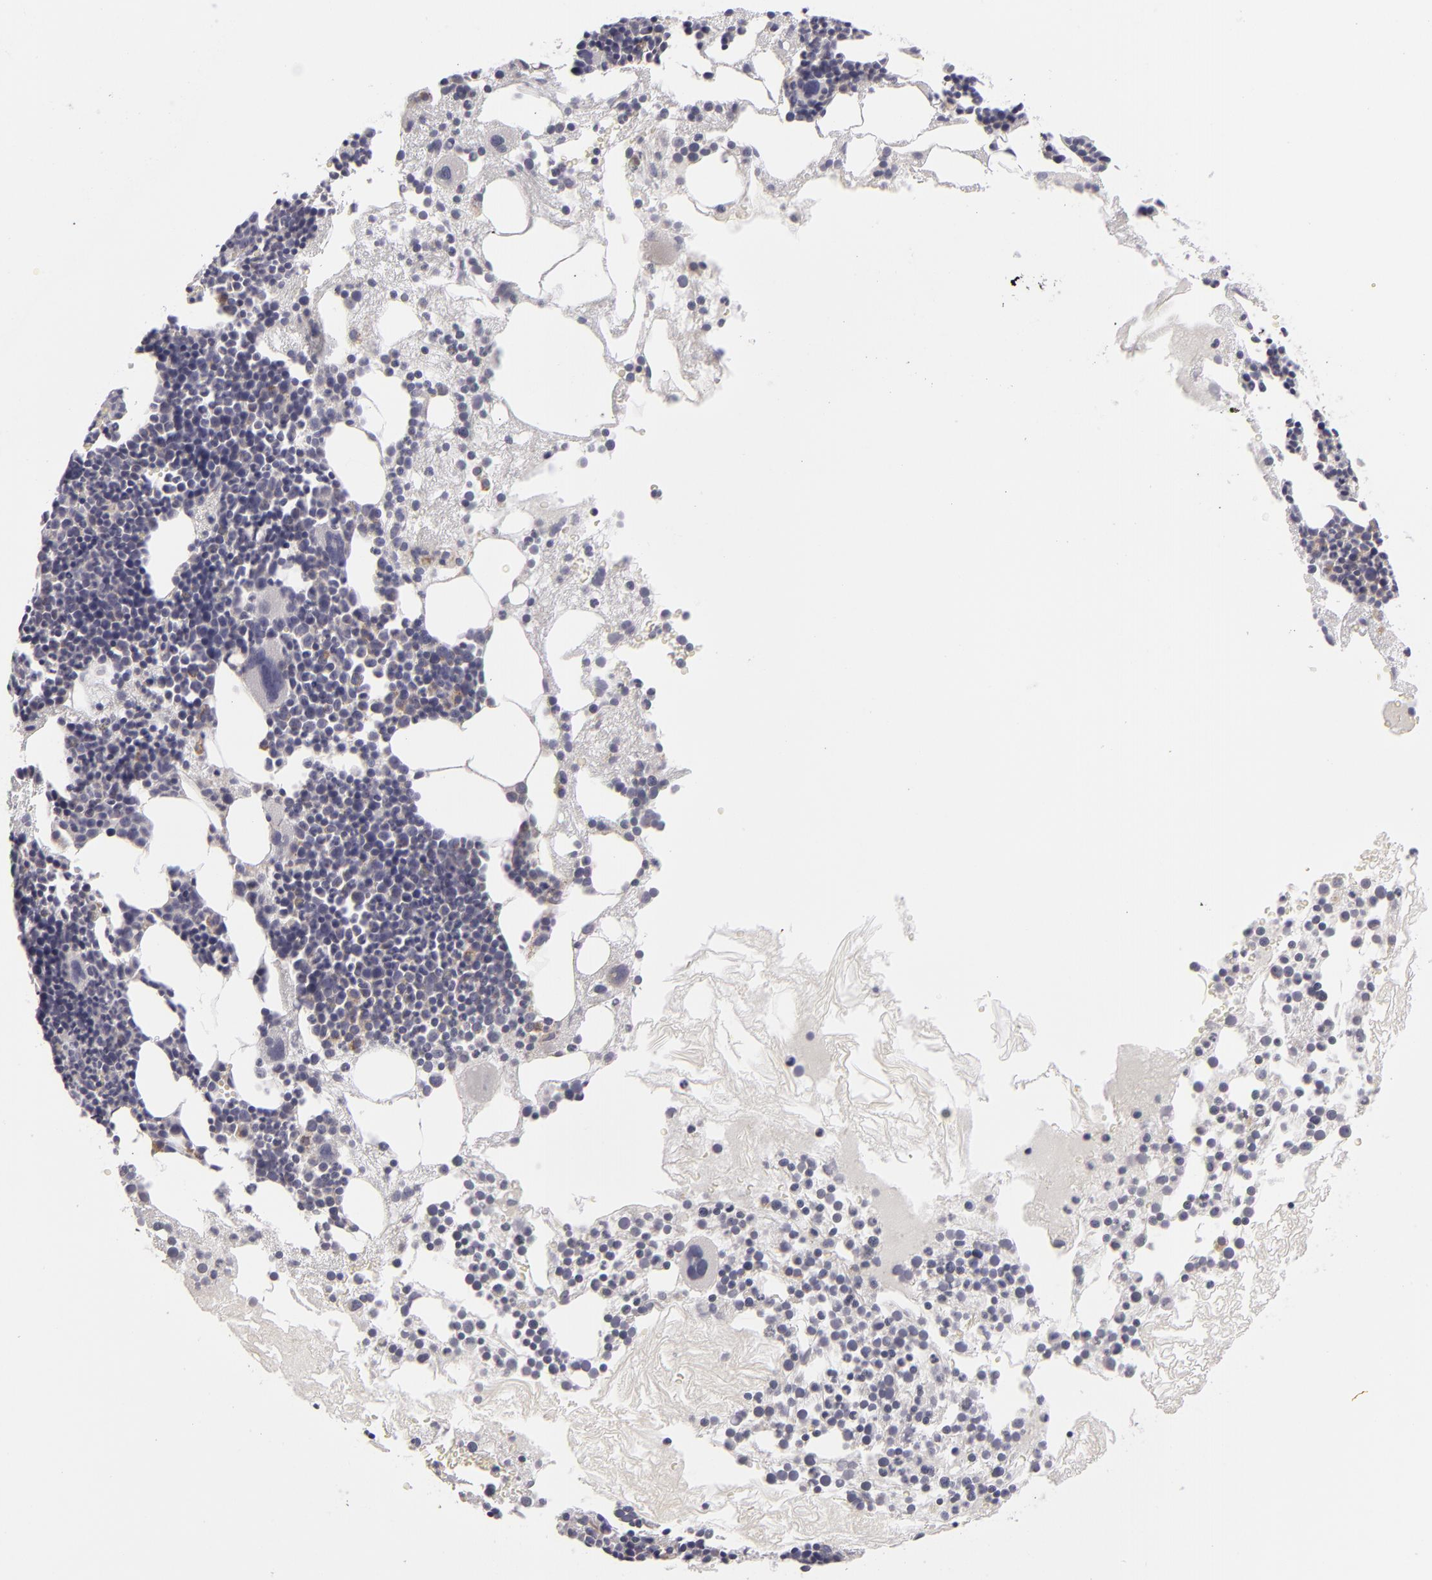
{"staining": {"intensity": "weak", "quantity": "<25%", "location": "cytoplasmic/membranous"}, "tissue": "bone marrow", "cell_type": "Hematopoietic cells", "image_type": "normal", "snomed": [{"axis": "morphology", "description": "Normal tissue, NOS"}, {"axis": "topography", "description": "Bone marrow"}], "caption": "This is an immunohistochemistry image of unremarkable bone marrow. There is no expression in hematopoietic cells.", "gene": "ATP2B3", "patient": {"sex": "male", "age": 75}}